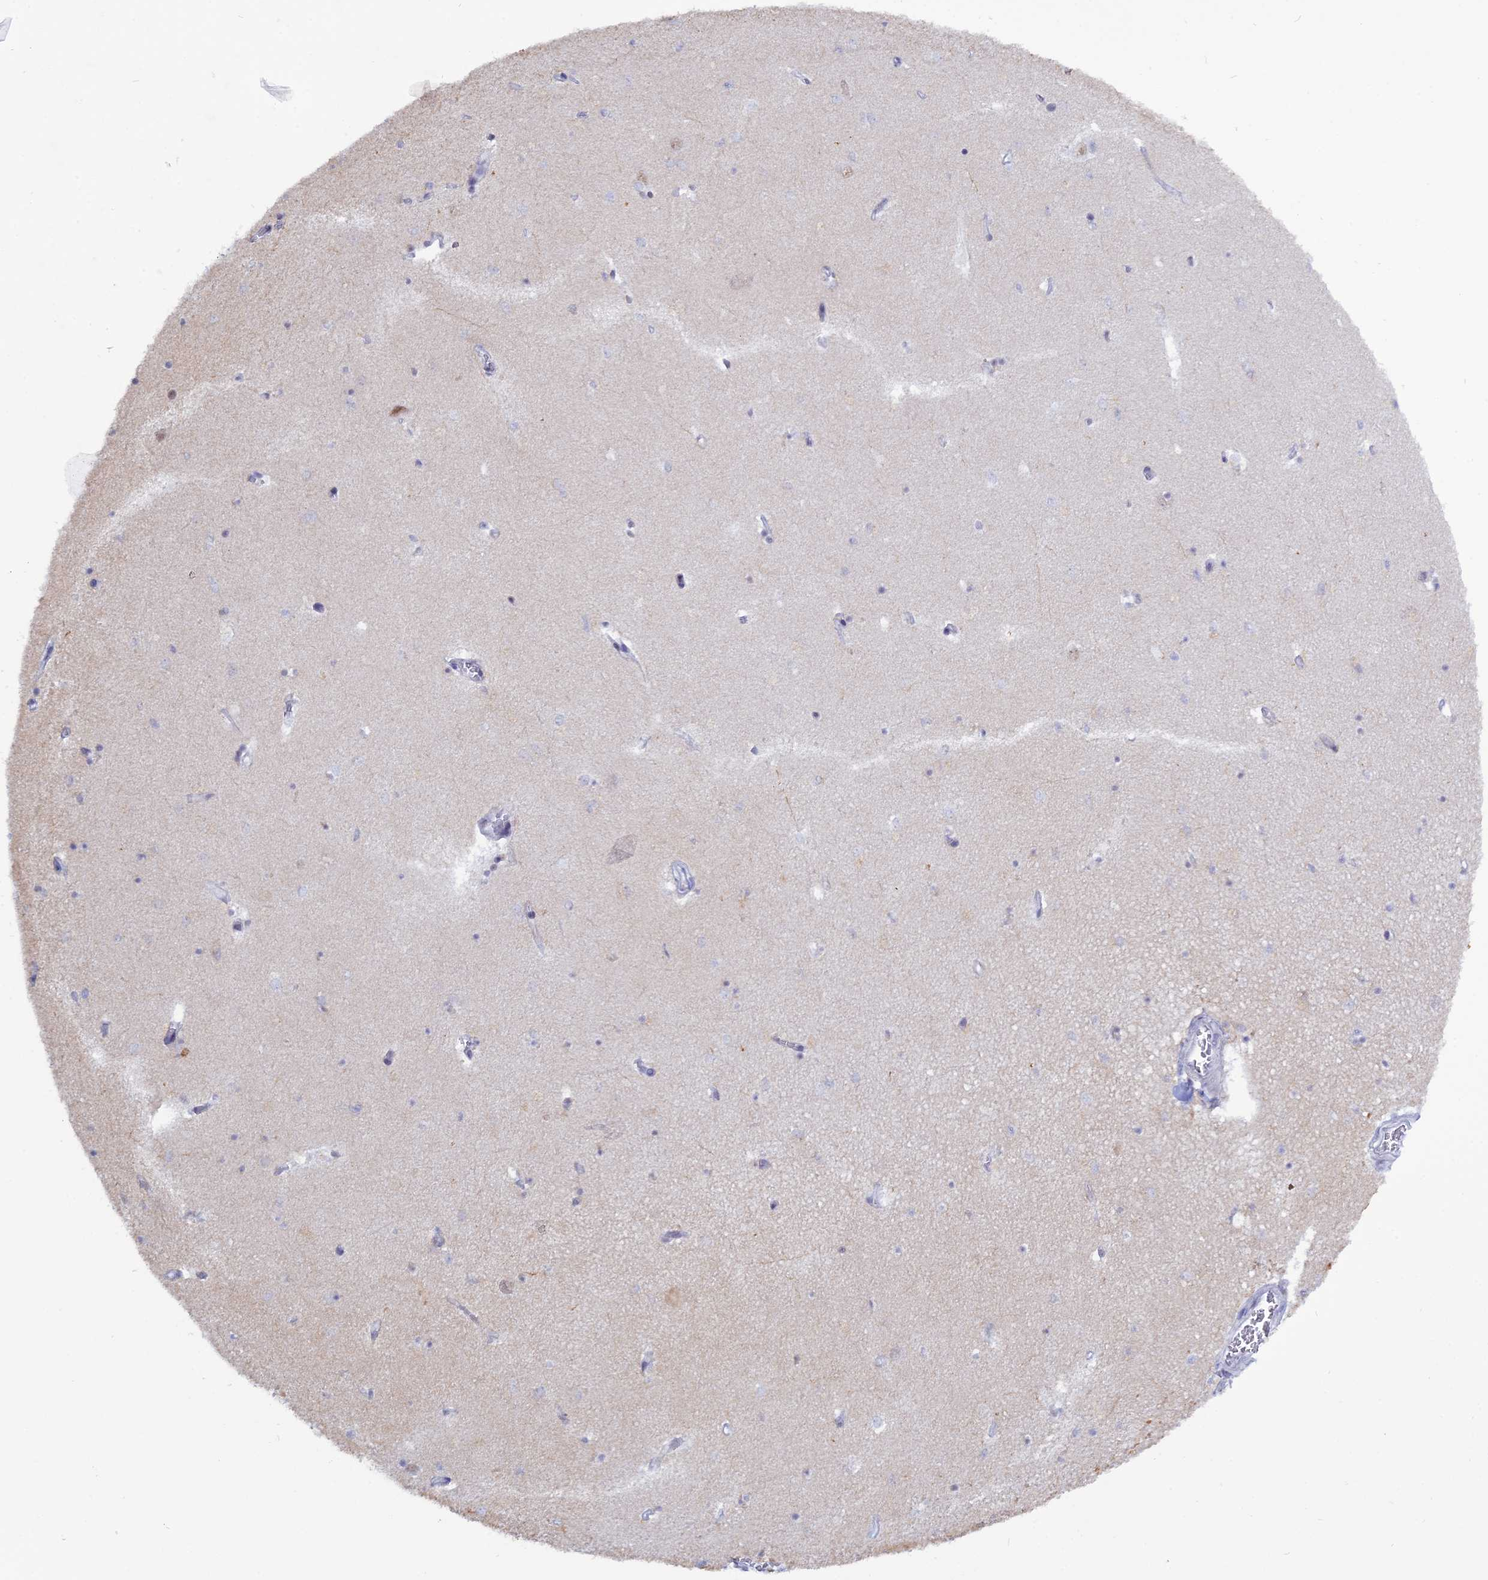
{"staining": {"intensity": "moderate", "quantity": "<25%", "location": "nuclear"}, "tissue": "hippocampus", "cell_type": "Glial cells", "image_type": "normal", "snomed": [{"axis": "morphology", "description": "Normal tissue, NOS"}, {"axis": "topography", "description": "Hippocampus"}], "caption": "IHC photomicrograph of benign hippocampus stained for a protein (brown), which reveals low levels of moderate nuclear expression in approximately <25% of glial cells.", "gene": "NOL4L", "patient": {"sex": "female", "age": 64}}